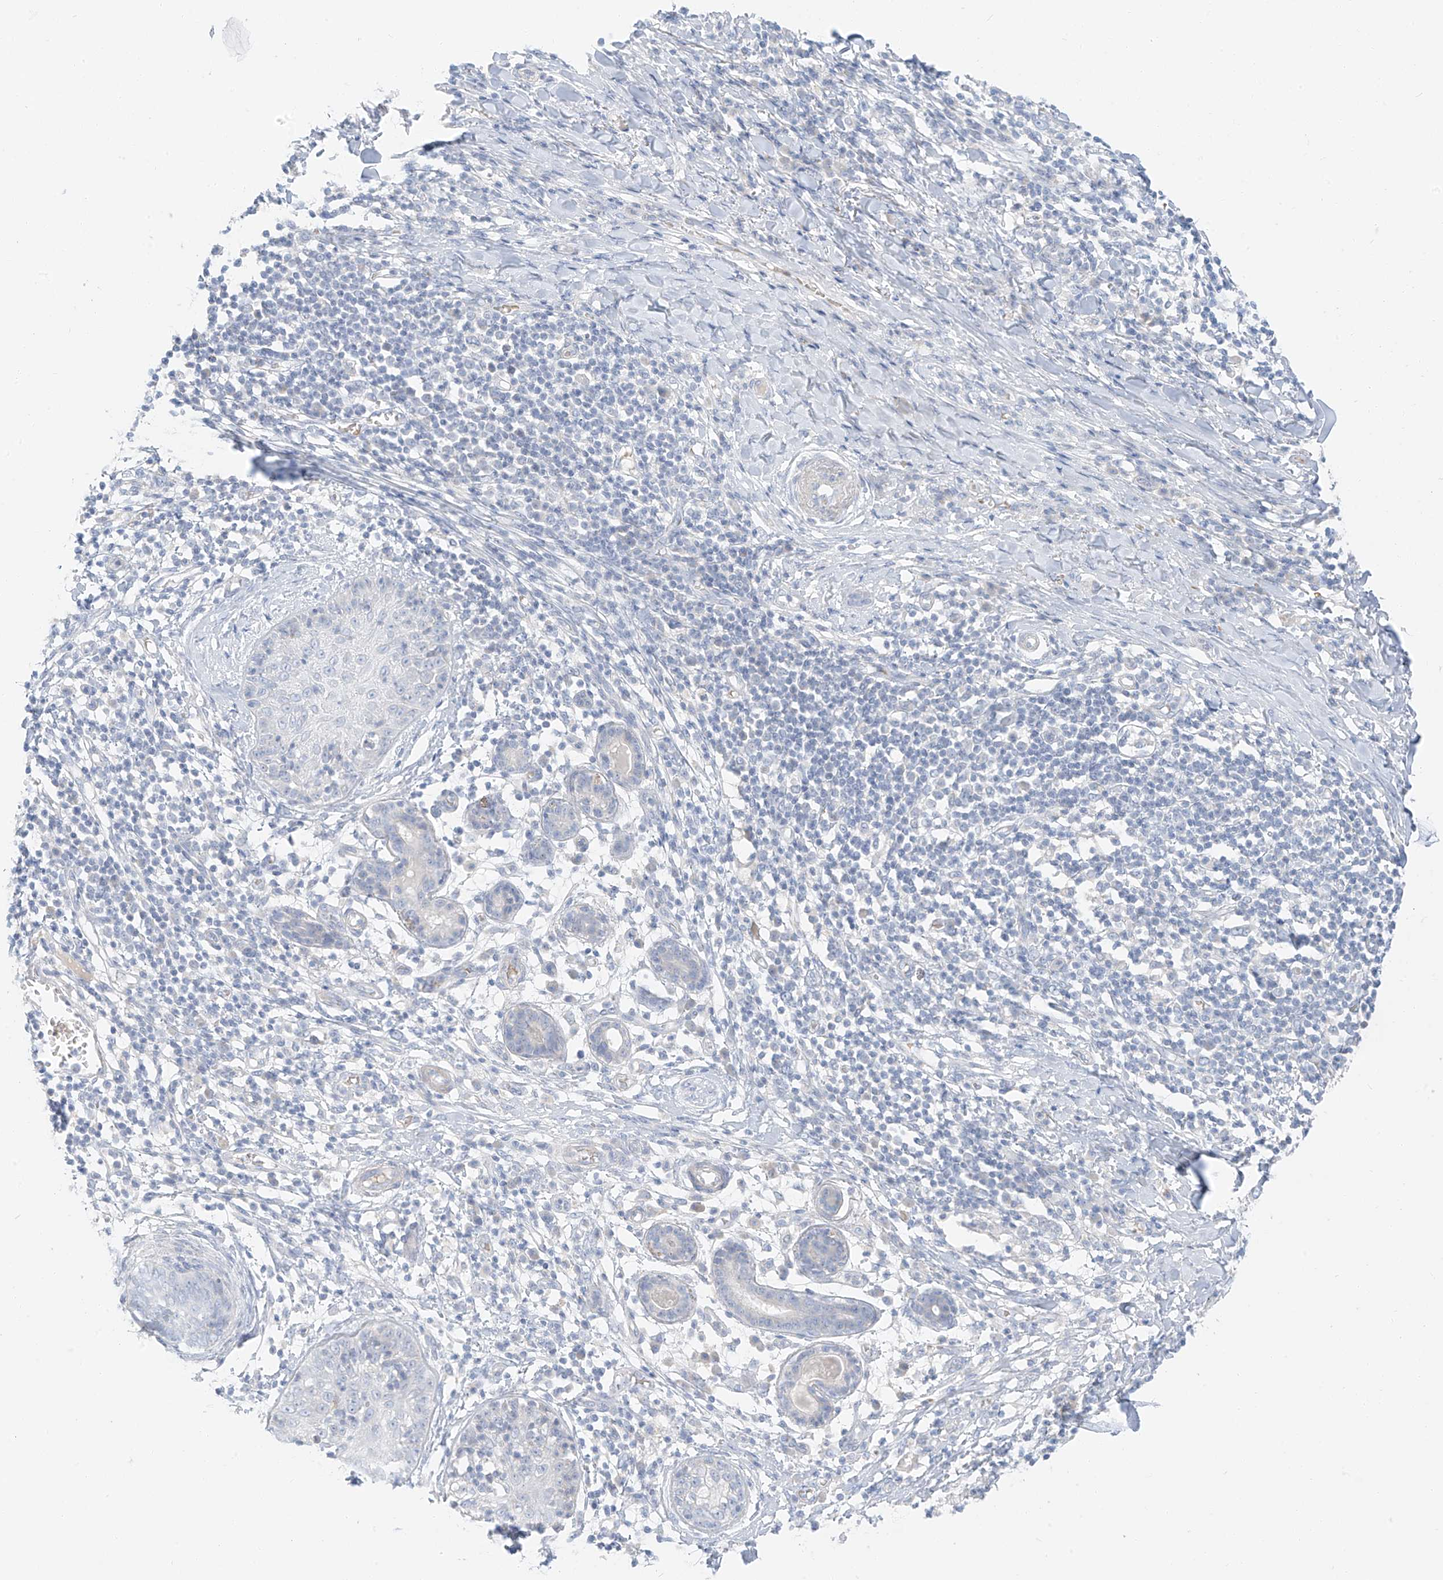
{"staining": {"intensity": "negative", "quantity": "none", "location": "none"}, "tissue": "skin cancer", "cell_type": "Tumor cells", "image_type": "cancer", "snomed": [{"axis": "morphology", "description": "Squamous cell carcinoma, NOS"}, {"axis": "topography", "description": "Skin"}], "caption": "Immunohistochemistry (IHC) image of neoplastic tissue: human skin cancer stained with DAB displays no significant protein positivity in tumor cells.", "gene": "PGC", "patient": {"sex": "female", "age": 88}}